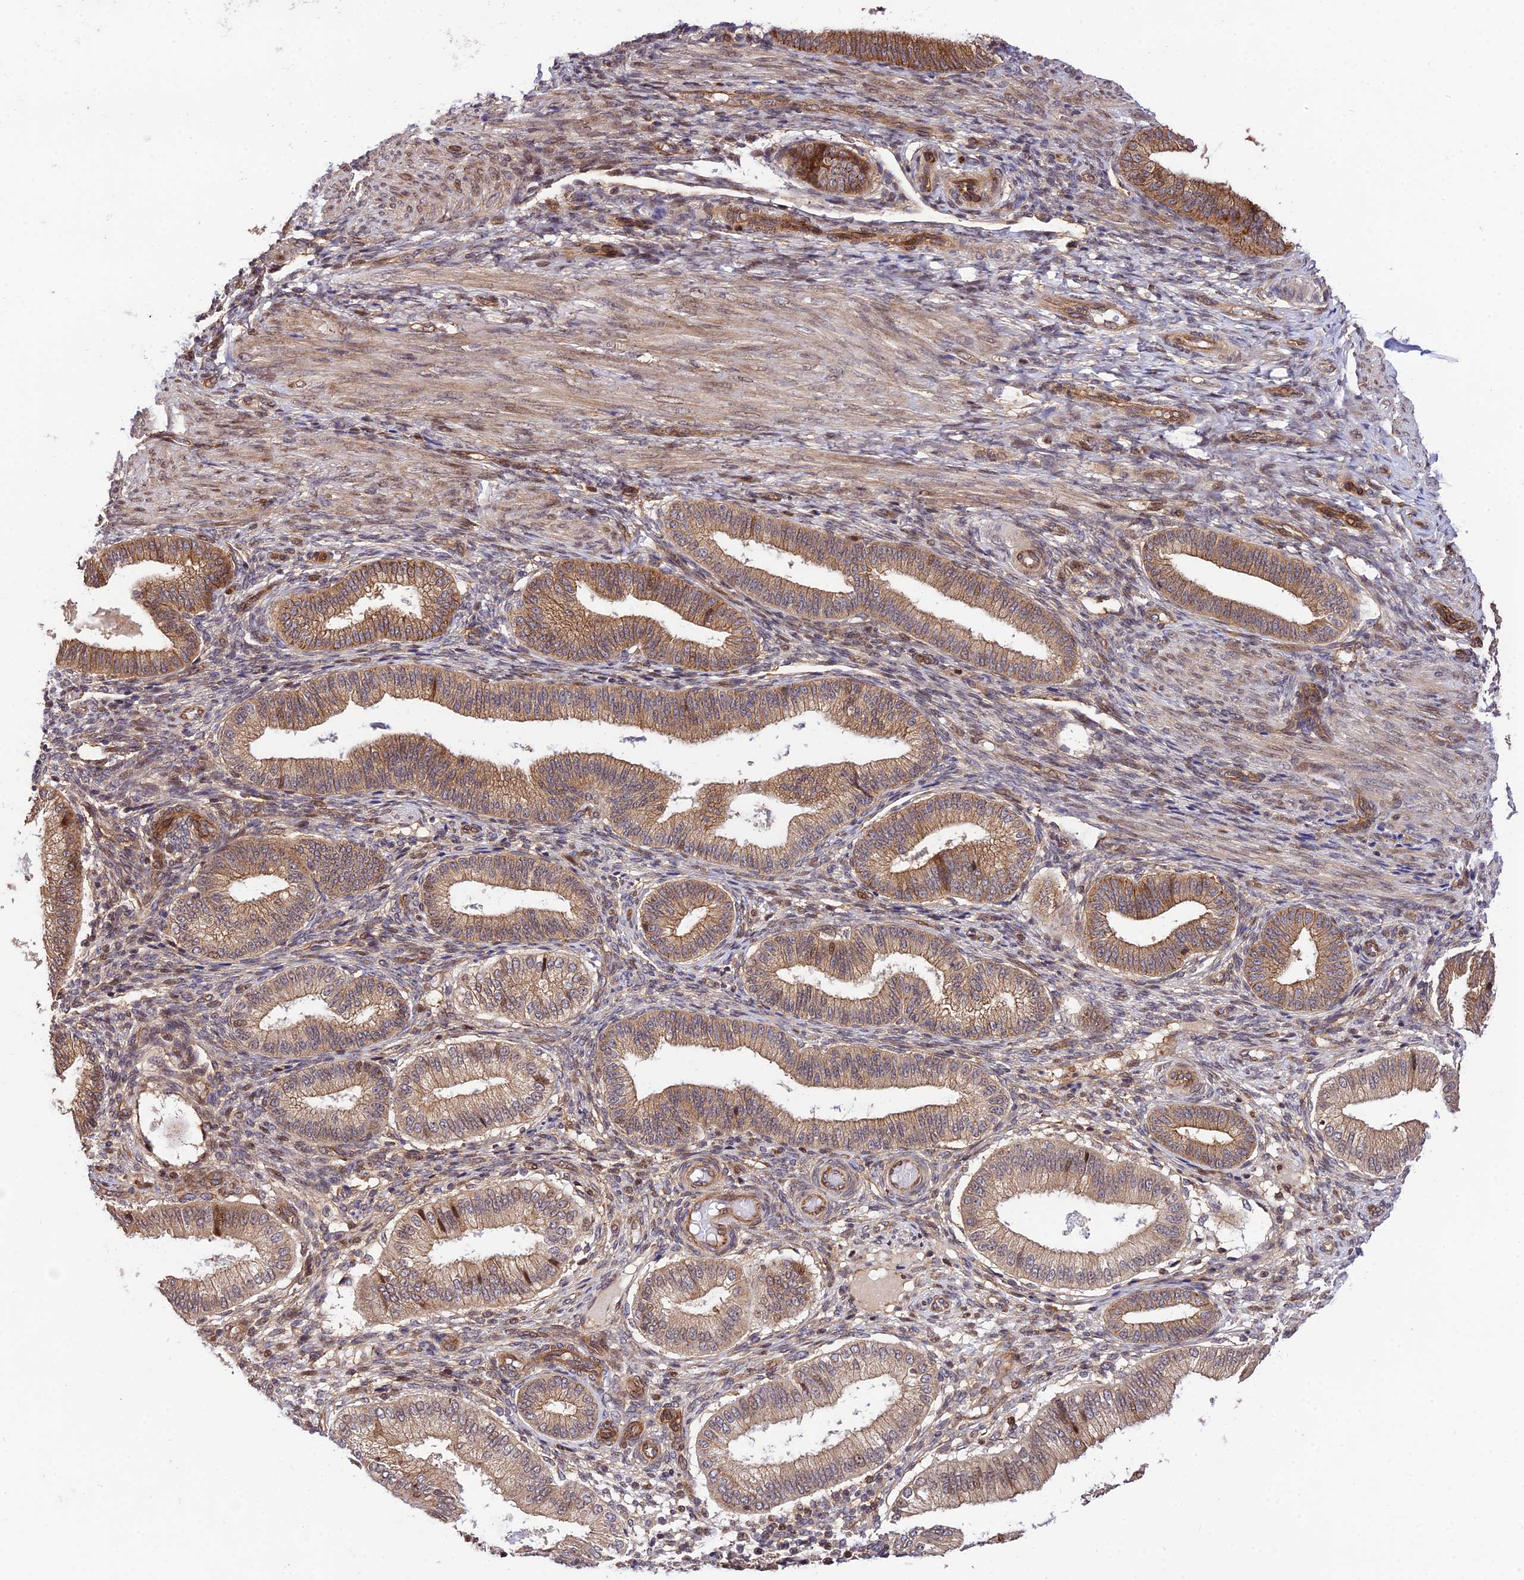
{"staining": {"intensity": "moderate", "quantity": "<25%", "location": "cytoplasmic/membranous"}, "tissue": "endometrium", "cell_type": "Cells in endometrial stroma", "image_type": "normal", "snomed": [{"axis": "morphology", "description": "Normal tissue, NOS"}, {"axis": "topography", "description": "Endometrium"}], "caption": "High-power microscopy captured an immunohistochemistry photomicrograph of benign endometrium, revealing moderate cytoplasmic/membranous positivity in approximately <25% of cells in endometrial stroma. The staining was performed using DAB to visualize the protein expression in brown, while the nuclei were stained in blue with hematoxylin (Magnification: 20x).", "gene": "SMG6", "patient": {"sex": "female", "age": 39}}